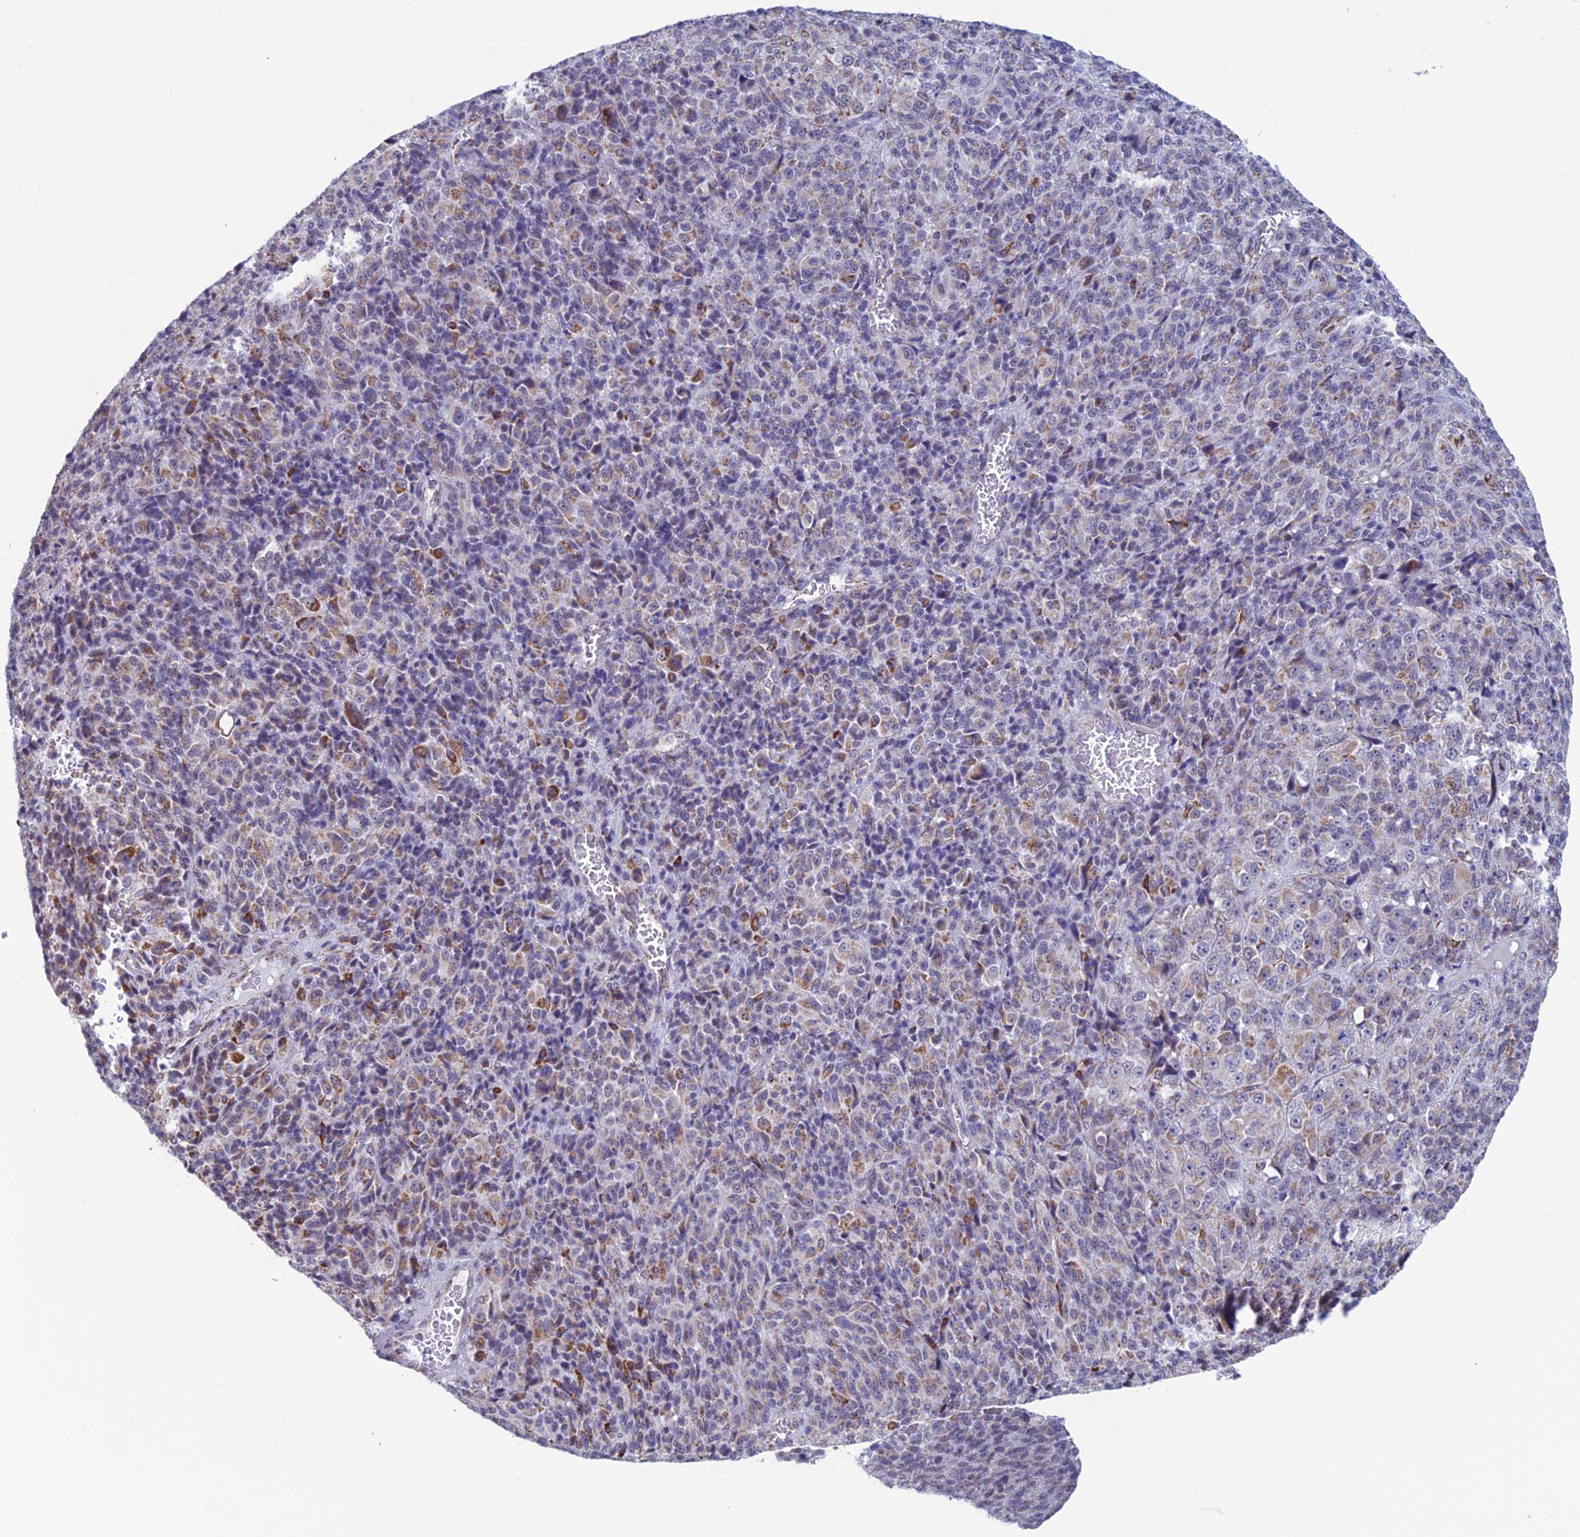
{"staining": {"intensity": "moderate", "quantity": "<25%", "location": "cytoplasmic/membranous"}, "tissue": "melanoma", "cell_type": "Tumor cells", "image_type": "cancer", "snomed": [{"axis": "morphology", "description": "Malignant melanoma, Metastatic site"}, {"axis": "topography", "description": "Brain"}], "caption": "This is an image of immunohistochemistry staining of melanoma, which shows moderate staining in the cytoplasmic/membranous of tumor cells.", "gene": "ZNG1B", "patient": {"sex": "female", "age": 56}}